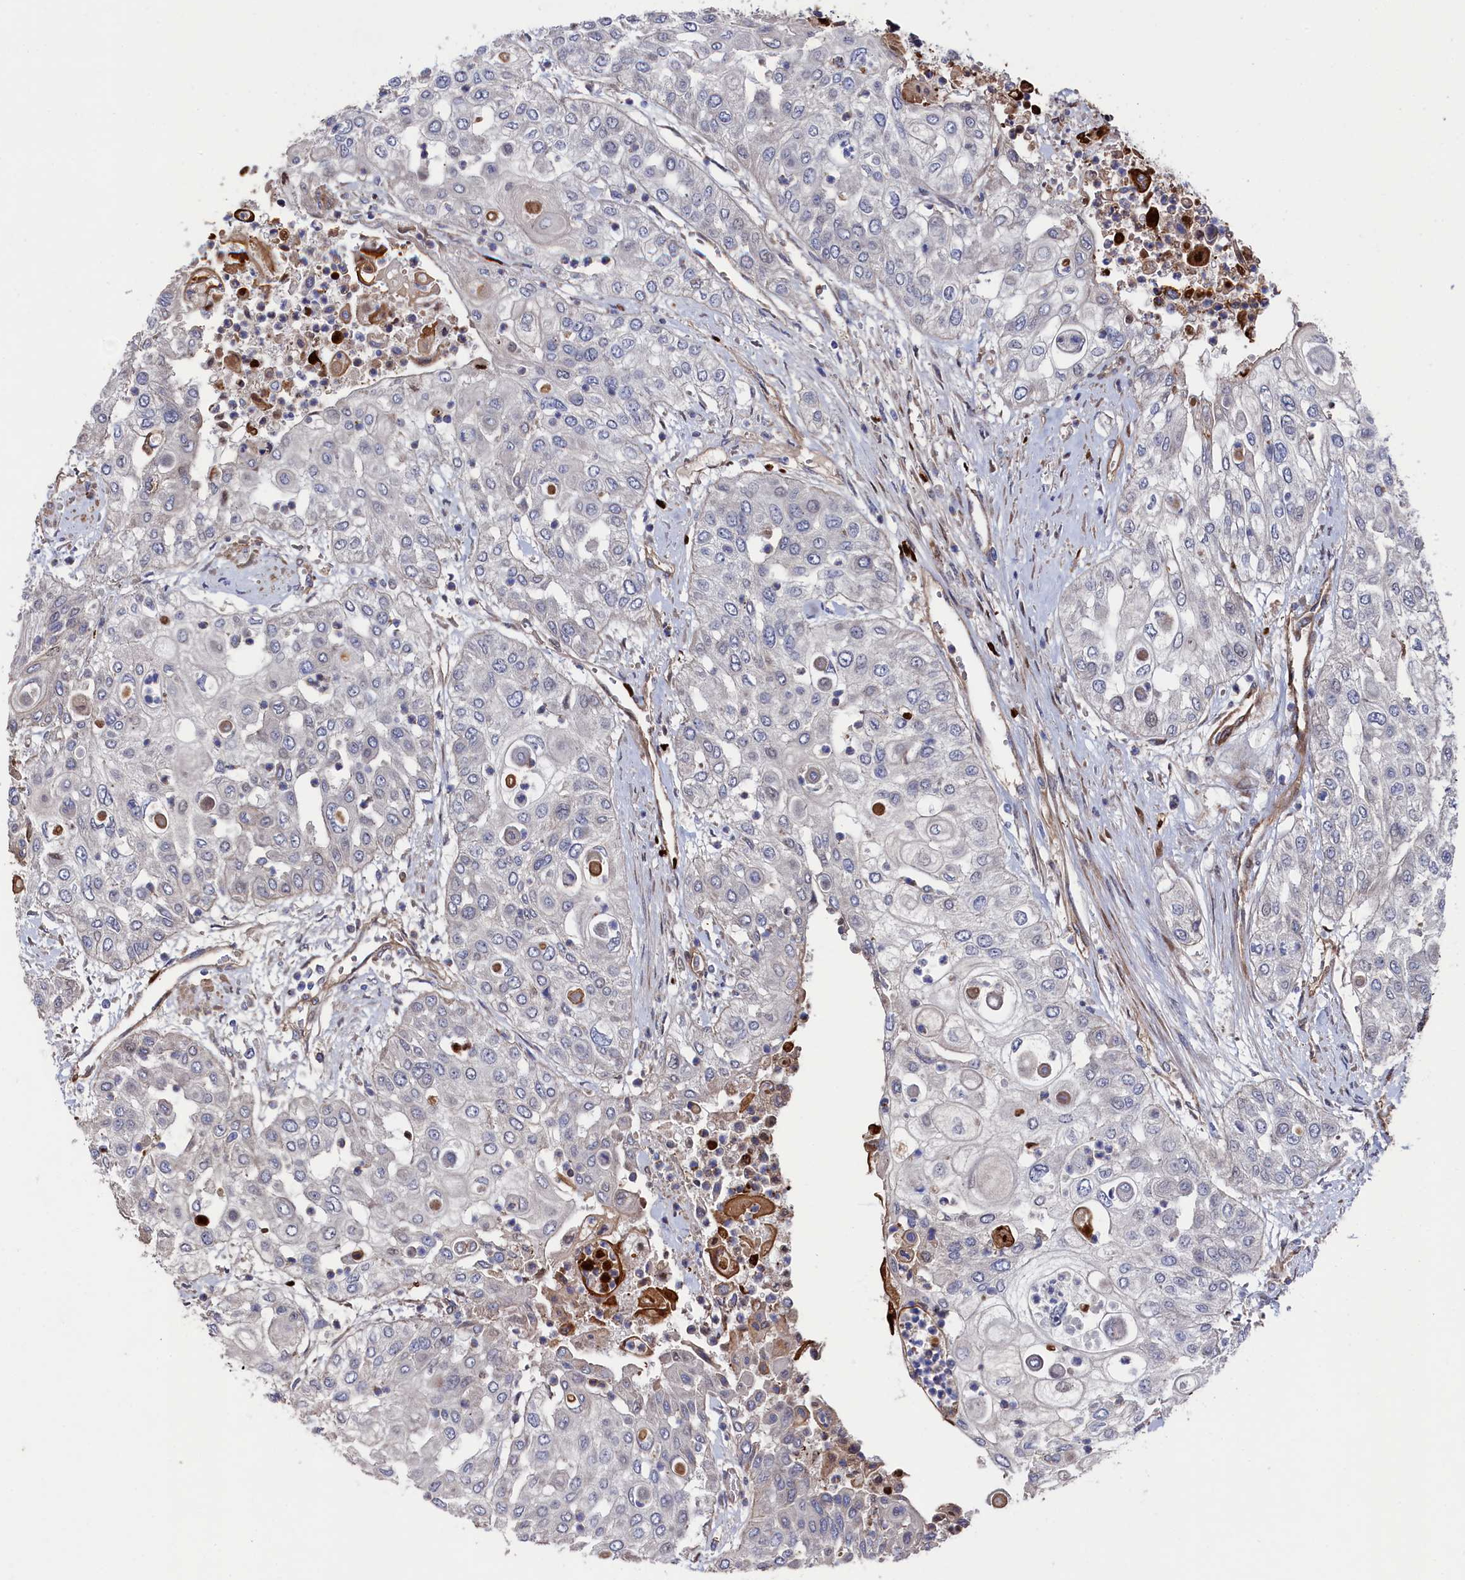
{"staining": {"intensity": "negative", "quantity": "none", "location": "none"}, "tissue": "urothelial cancer", "cell_type": "Tumor cells", "image_type": "cancer", "snomed": [{"axis": "morphology", "description": "Urothelial carcinoma, High grade"}, {"axis": "topography", "description": "Urinary bladder"}], "caption": "Tumor cells show no significant expression in high-grade urothelial carcinoma.", "gene": "ZNF891", "patient": {"sex": "female", "age": 79}}